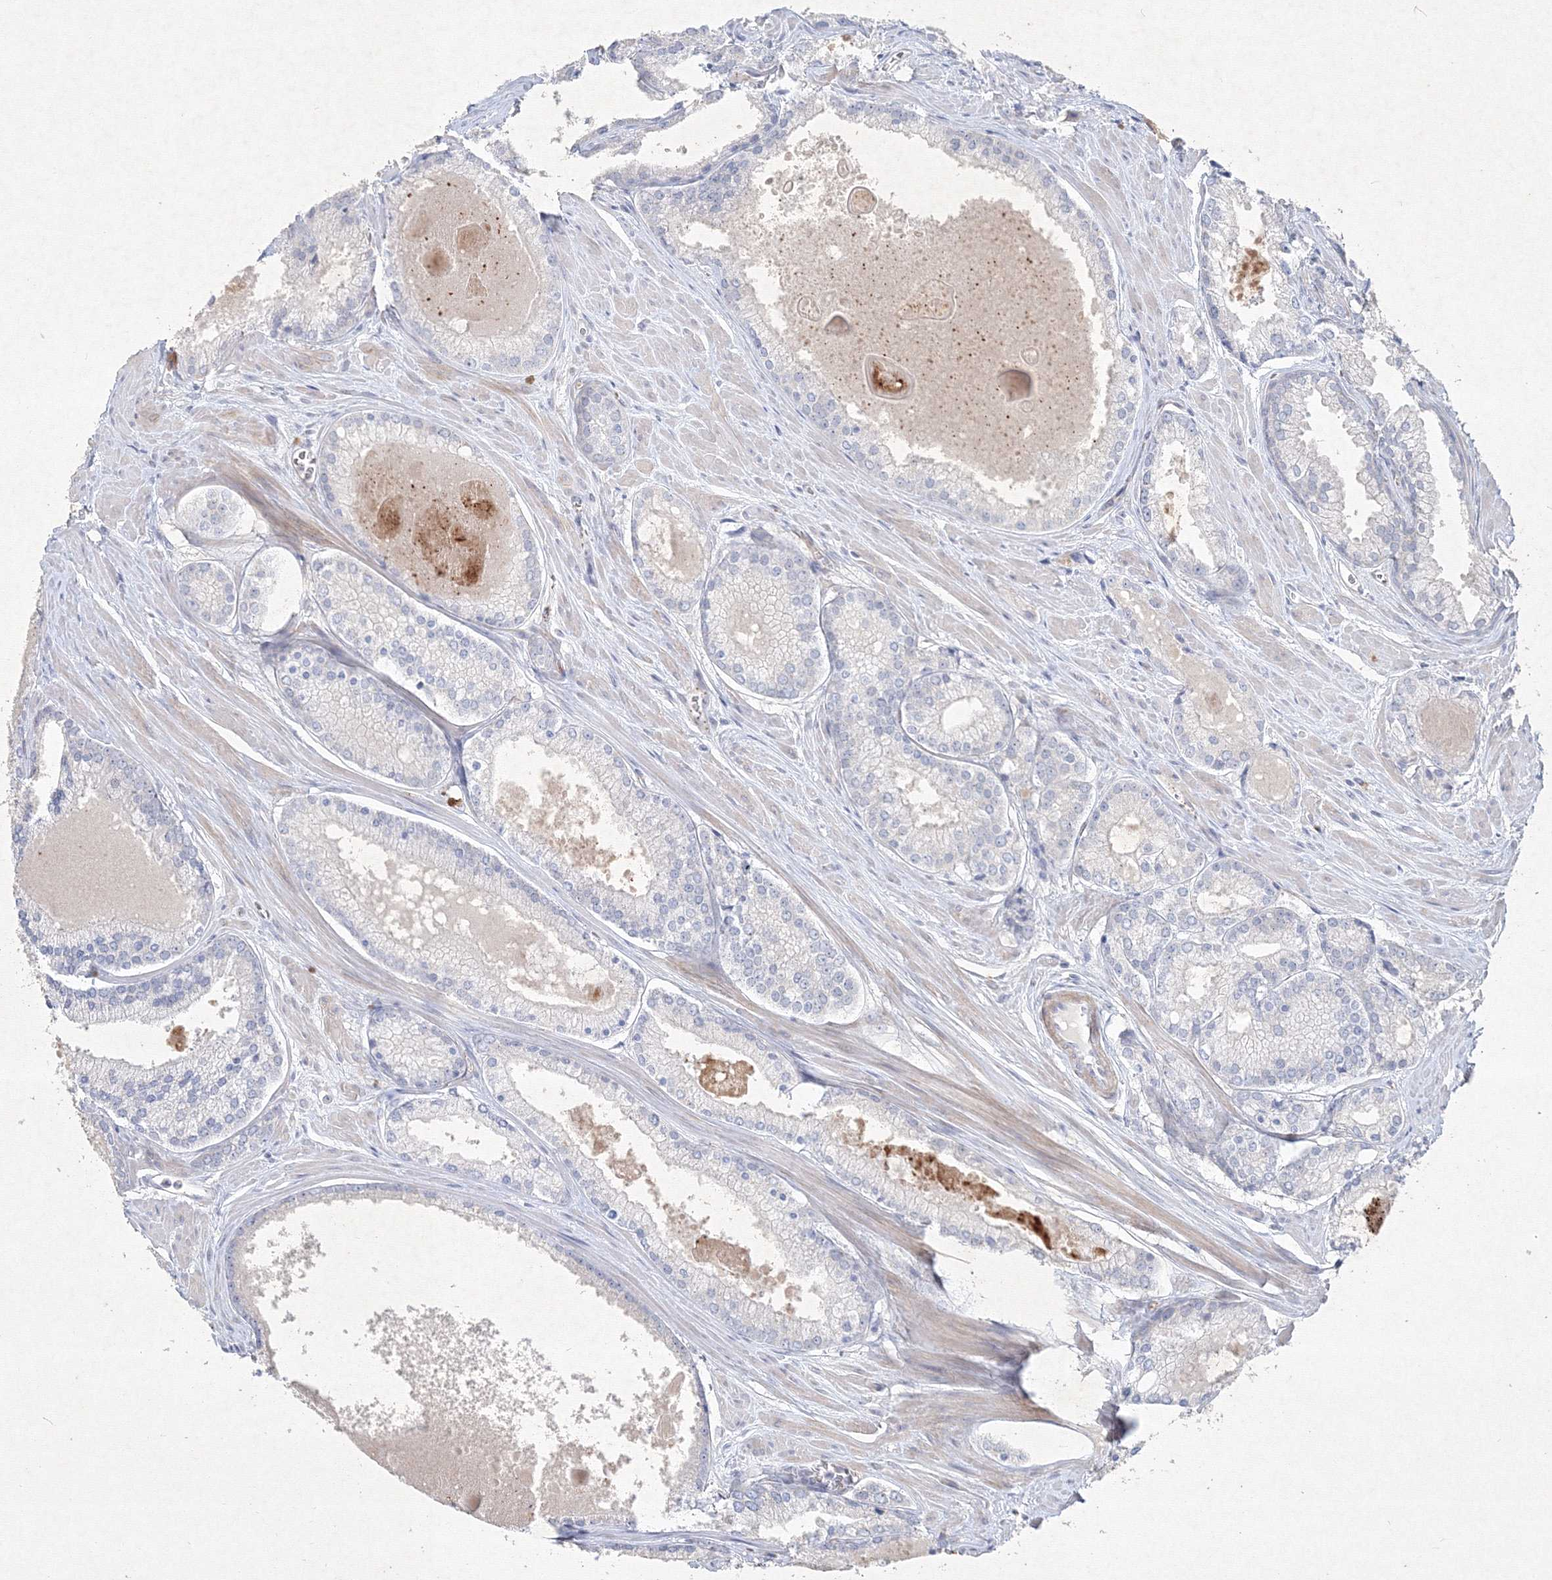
{"staining": {"intensity": "negative", "quantity": "none", "location": "none"}, "tissue": "prostate cancer", "cell_type": "Tumor cells", "image_type": "cancer", "snomed": [{"axis": "morphology", "description": "Adenocarcinoma, Low grade"}, {"axis": "topography", "description": "Prostate"}], "caption": "This is an immunohistochemistry (IHC) histopathology image of human prostate cancer. There is no expression in tumor cells.", "gene": "CXXC4", "patient": {"sex": "male", "age": 54}}